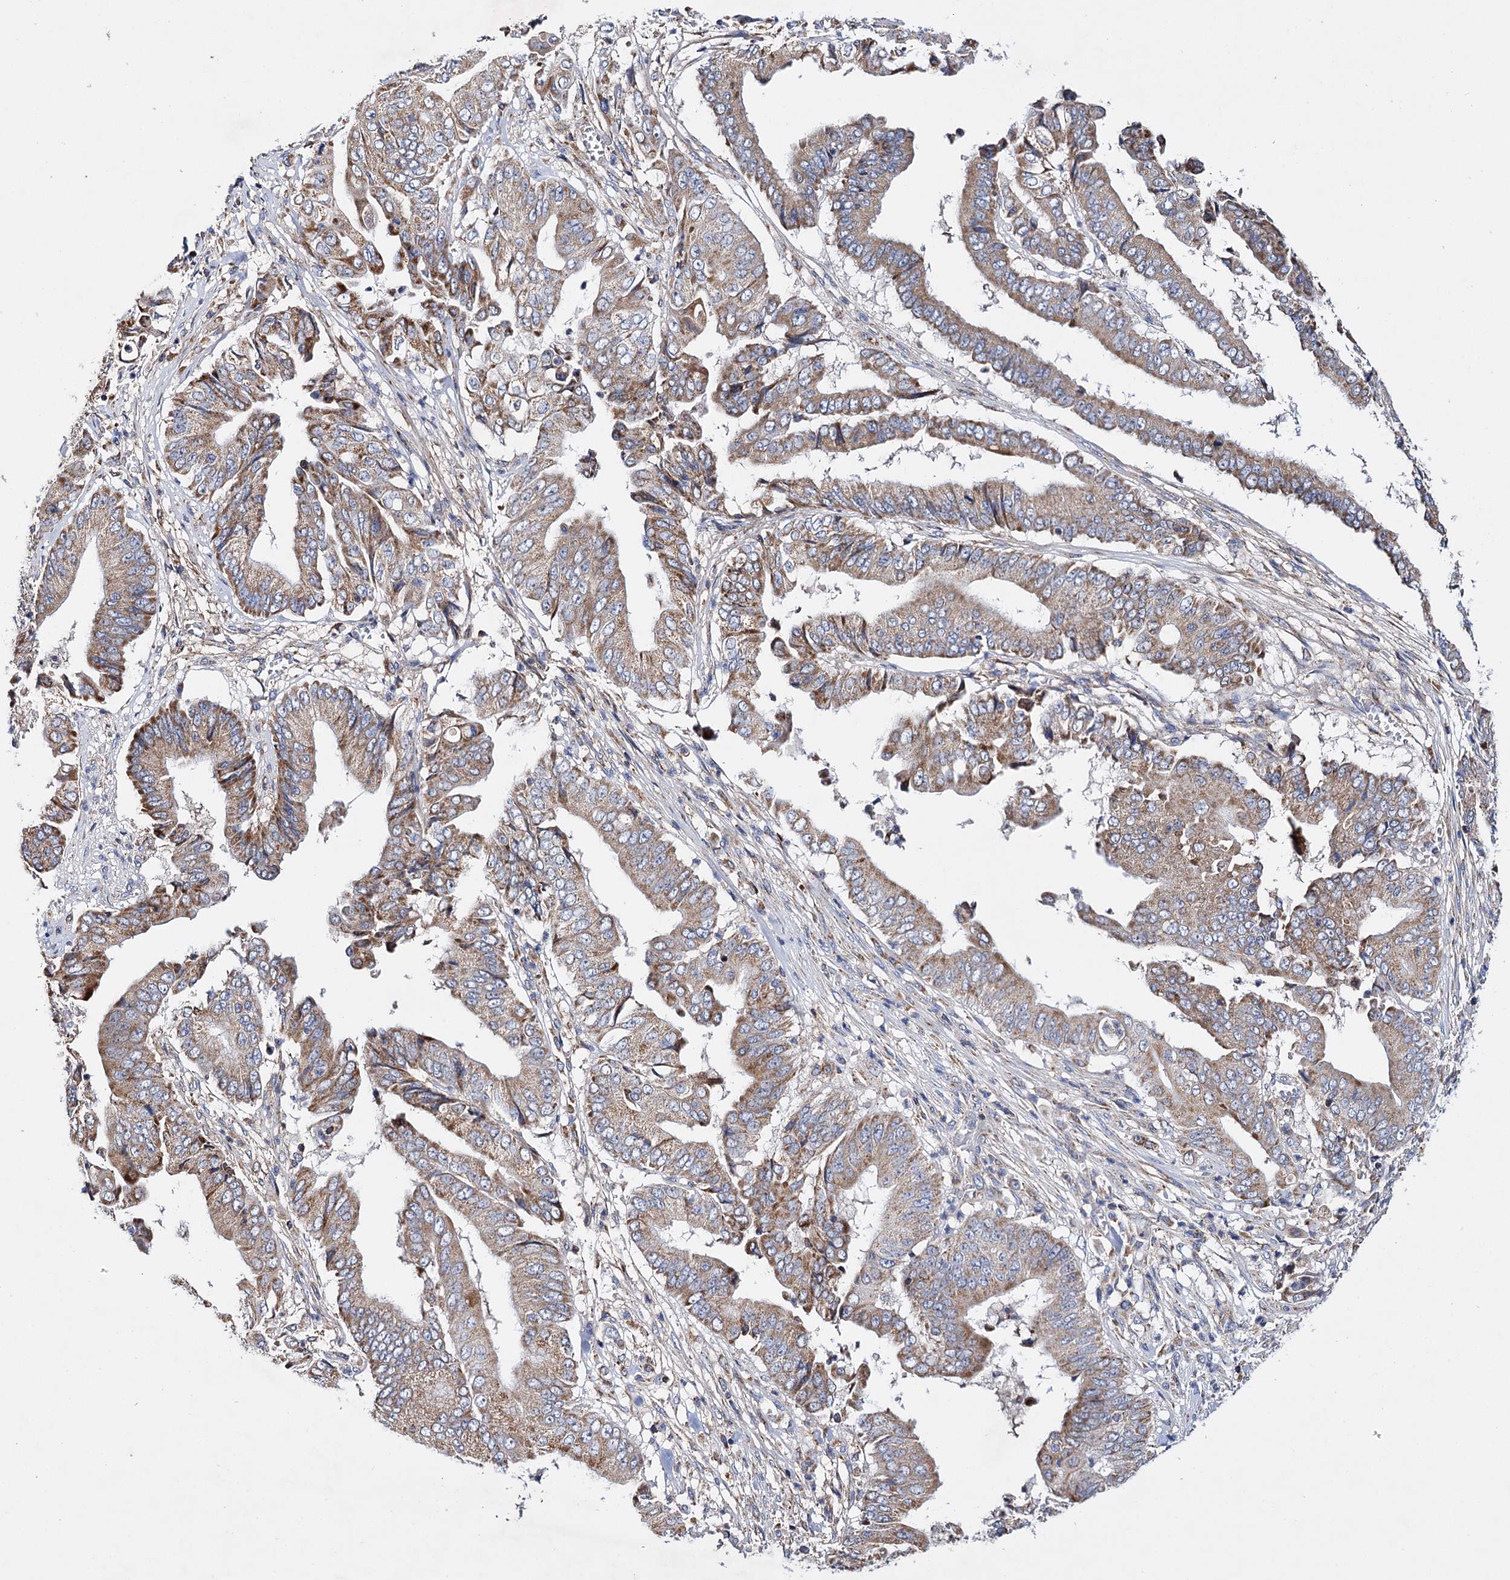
{"staining": {"intensity": "moderate", "quantity": ">75%", "location": "cytoplasmic/membranous"}, "tissue": "pancreatic cancer", "cell_type": "Tumor cells", "image_type": "cancer", "snomed": [{"axis": "morphology", "description": "Adenocarcinoma, NOS"}, {"axis": "topography", "description": "Pancreas"}], "caption": "Protein positivity by immunohistochemistry shows moderate cytoplasmic/membranous expression in approximately >75% of tumor cells in pancreatic adenocarcinoma.", "gene": "CFAP46", "patient": {"sex": "female", "age": 77}}